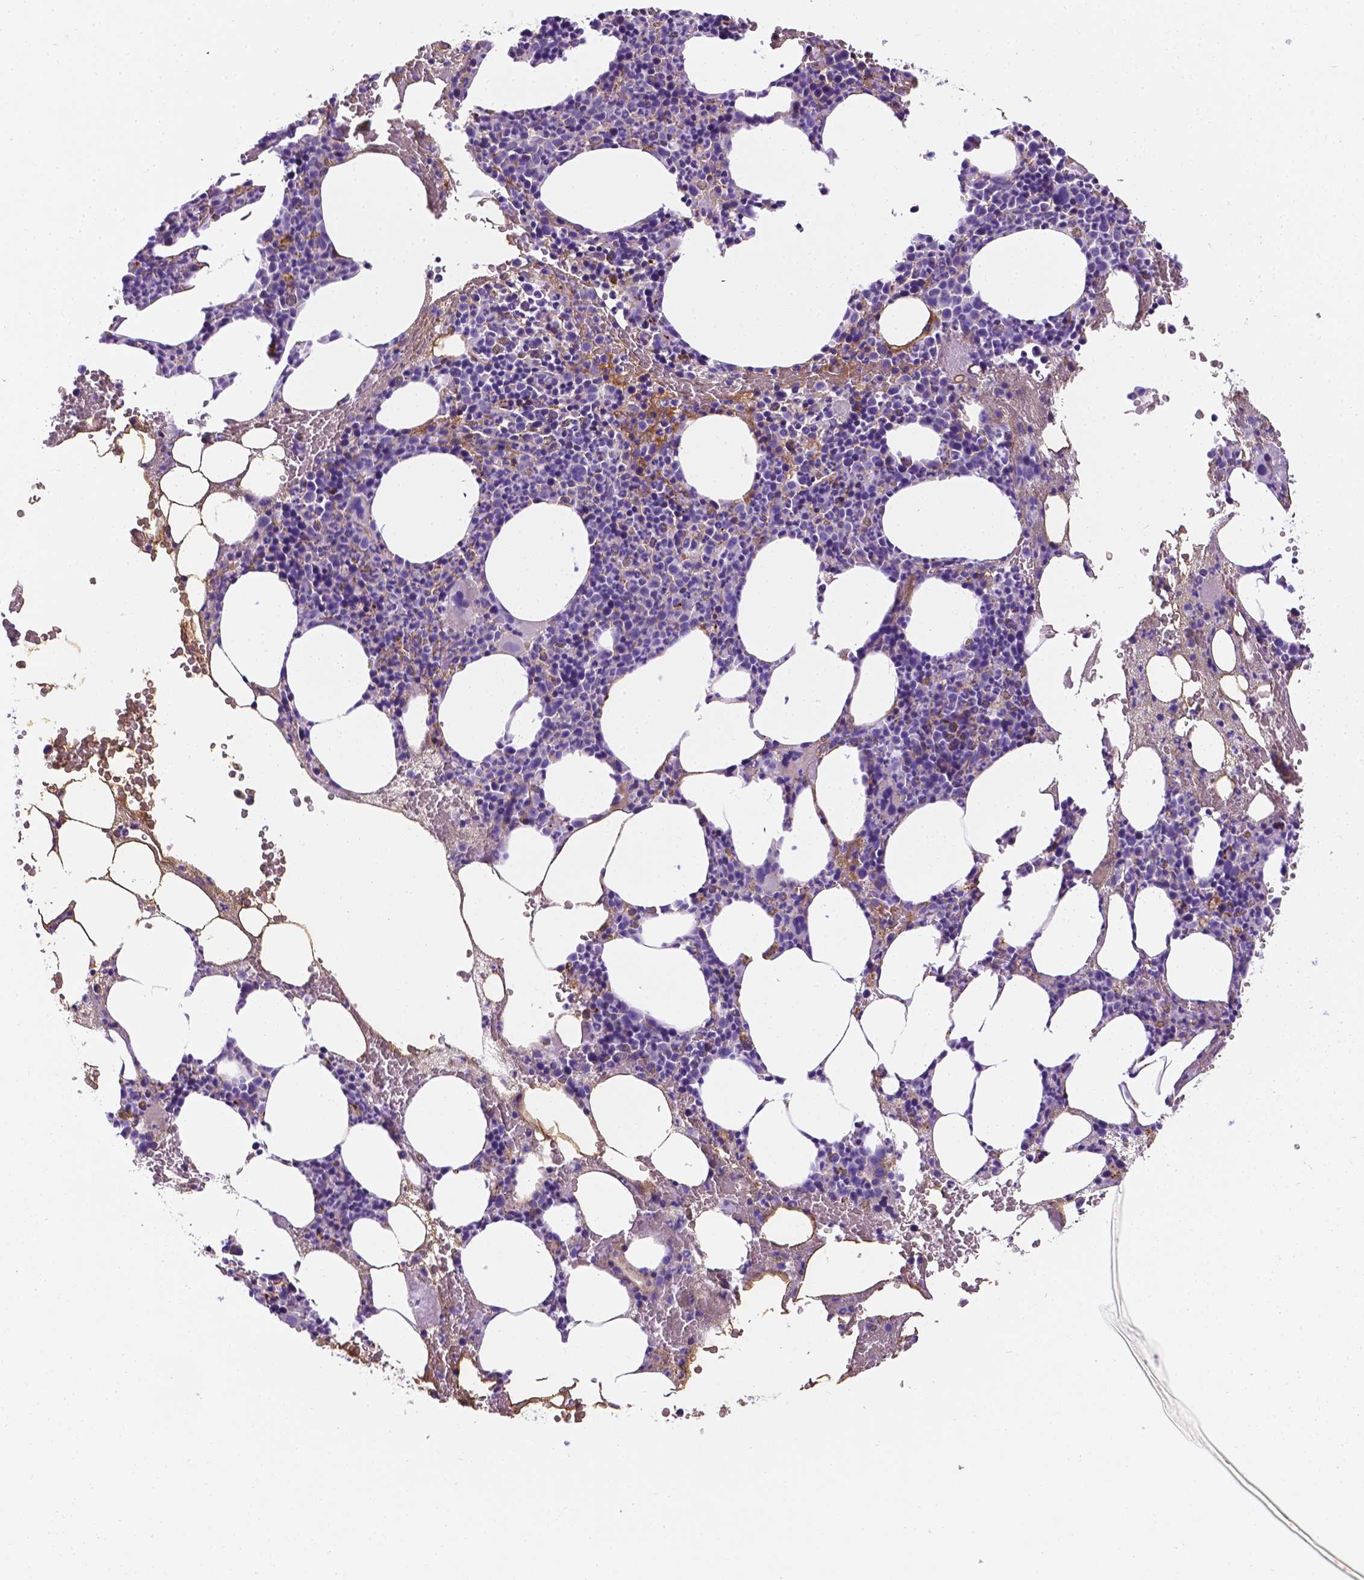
{"staining": {"intensity": "negative", "quantity": "none", "location": "none"}, "tissue": "bone marrow", "cell_type": "Hematopoietic cells", "image_type": "normal", "snomed": [{"axis": "morphology", "description": "Normal tissue, NOS"}, {"axis": "topography", "description": "Bone marrow"}], "caption": "There is no significant staining in hematopoietic cells of bone marrow. (DAB immunohistochemistry, high magnification).", "gene": "APOE", "patient": {"sex": "male", "age": 89}}